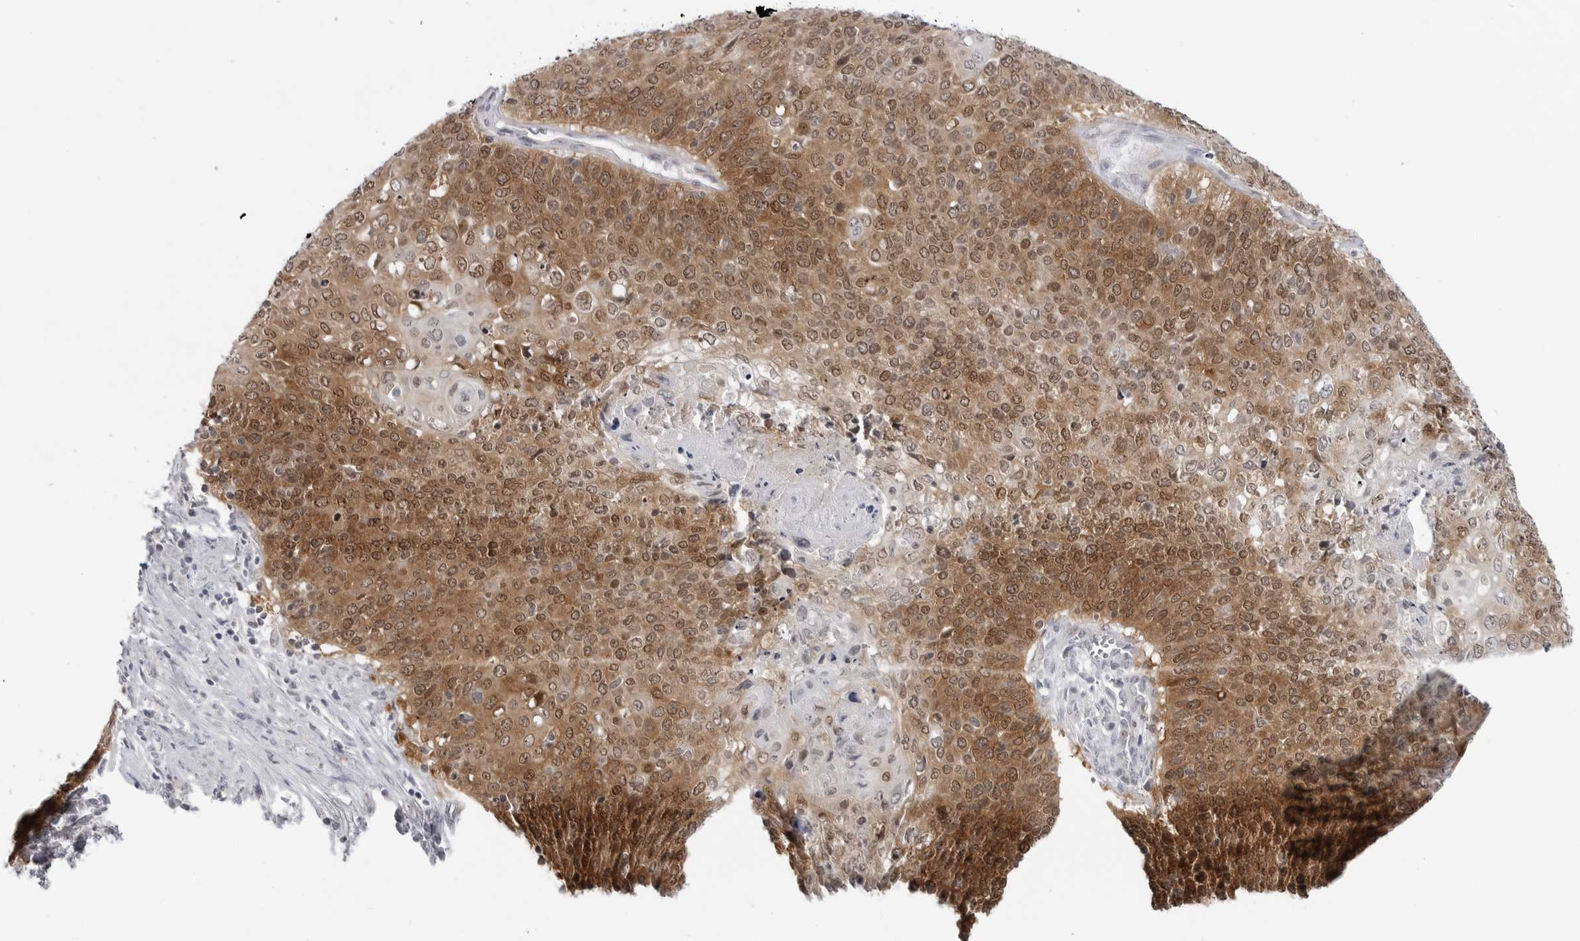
{"staining": {"intensity": "moderate", "quantity": ">75%", "location": "cytoplasmic/membranous,nuclear"}, "tissue": "cervical cancer", "cell_type": "Tumor cells", "image_type": "cancer", "snomed": [{"axis": "morphology", "description": "Squamous cell carcinoma, NOS"}, {"axis": "topography", "description": "Cervix"}], "caption": "Brown immunohistochemical staining in cervical cancer demonstrates moderate cytoplasmic/membranous and nuclear staining in approximately >75% of tumor cells.", "gene": "RRM1", "patient": {"sex": "female", "age": 39}}